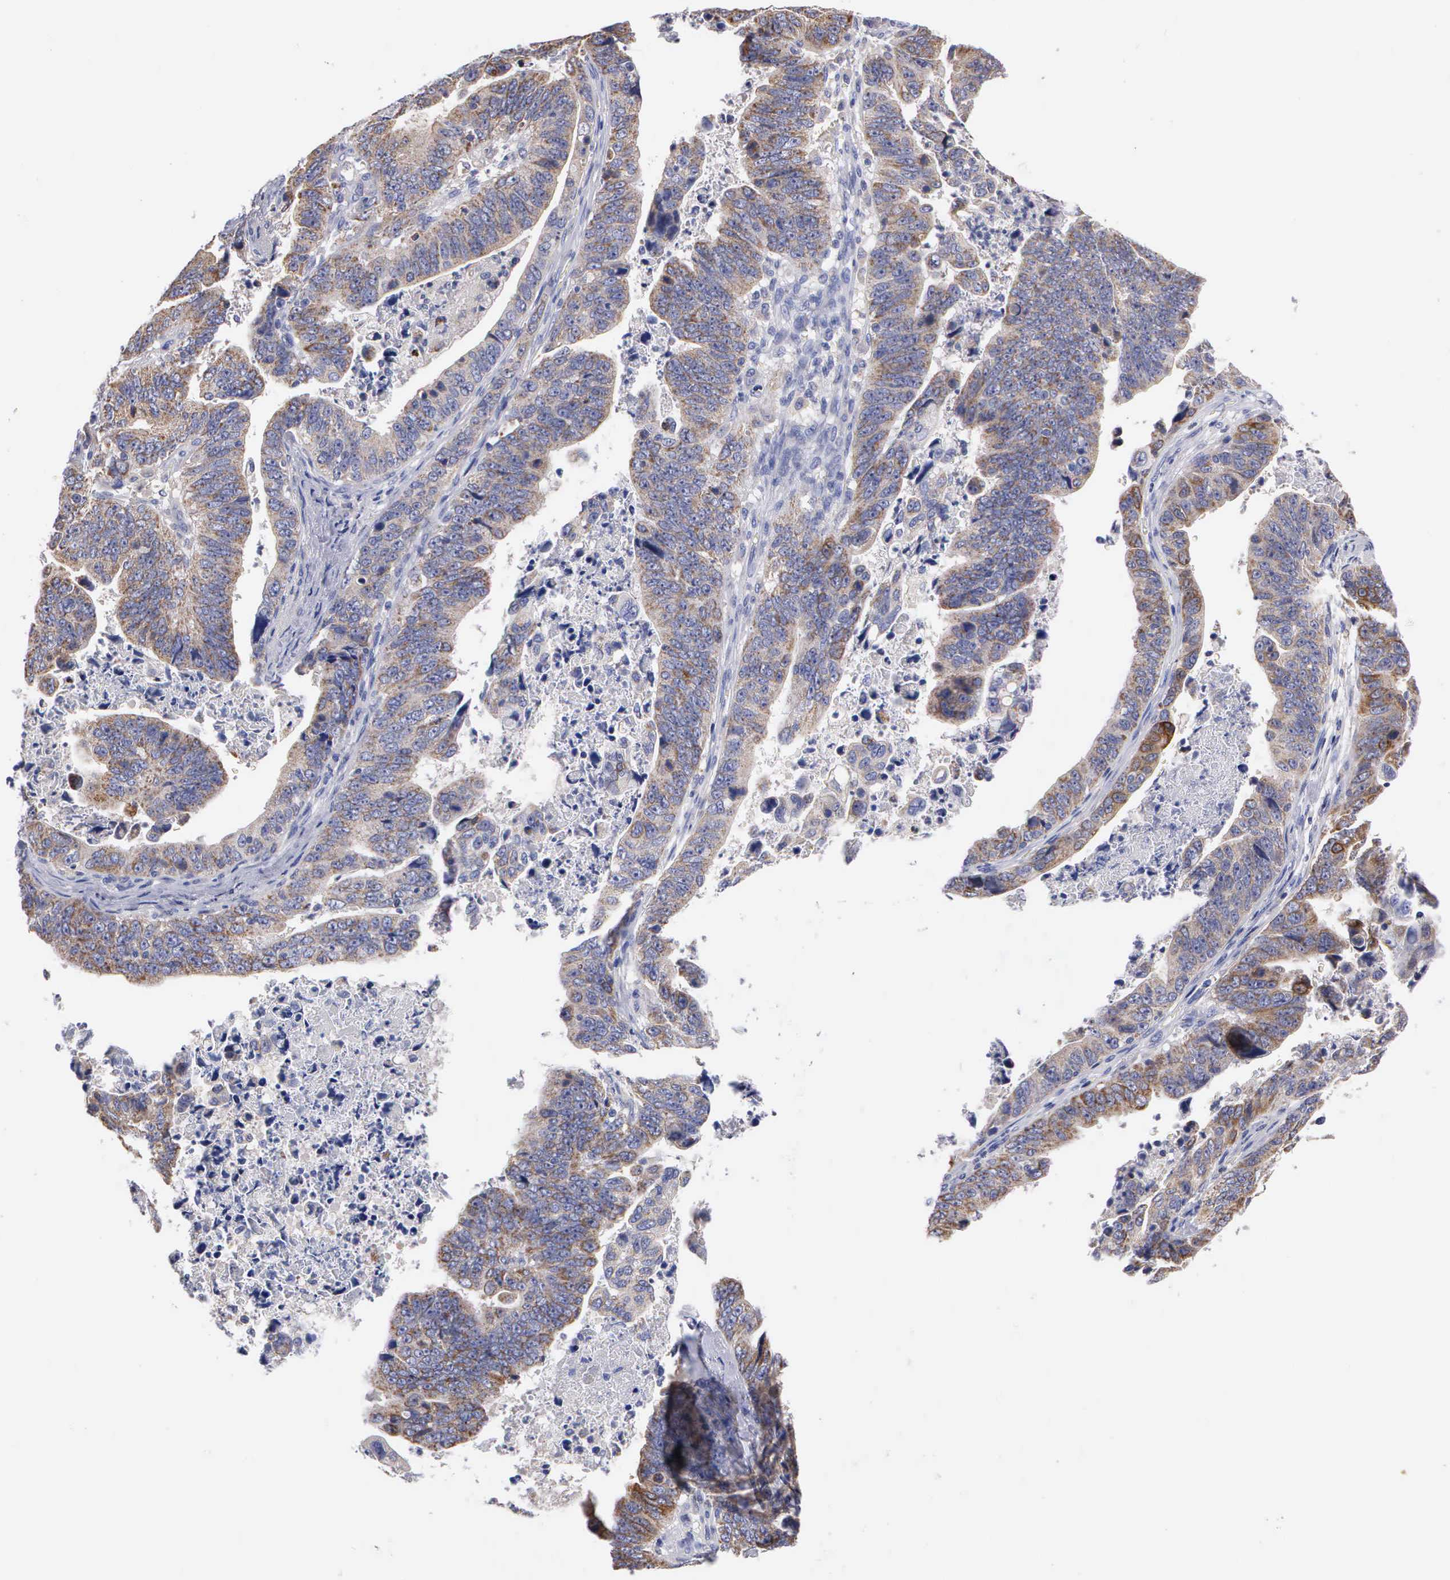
{"staining": {"intensity": "weak", "quantity": ">75%", "location": "cytoplasmic/membranous"}, "tissue": "stomach cancer", "cell_type": "Tumor cells", "image_type": "cancer", "snomed": [{"axis": "morphology", "description": "Adenocarcinoma, NOS"}, {"axis": "topography", "description": "Stomach, upper"}], "caption": "Immunohistochemical staining of adenocarcinoma (stomach) demonstrates weak cytoplasmic/membranous protein positivity in about >75% of tumor cells.", "gene": "PTGS2", "patient": {"sex": "female", "age": 50}}